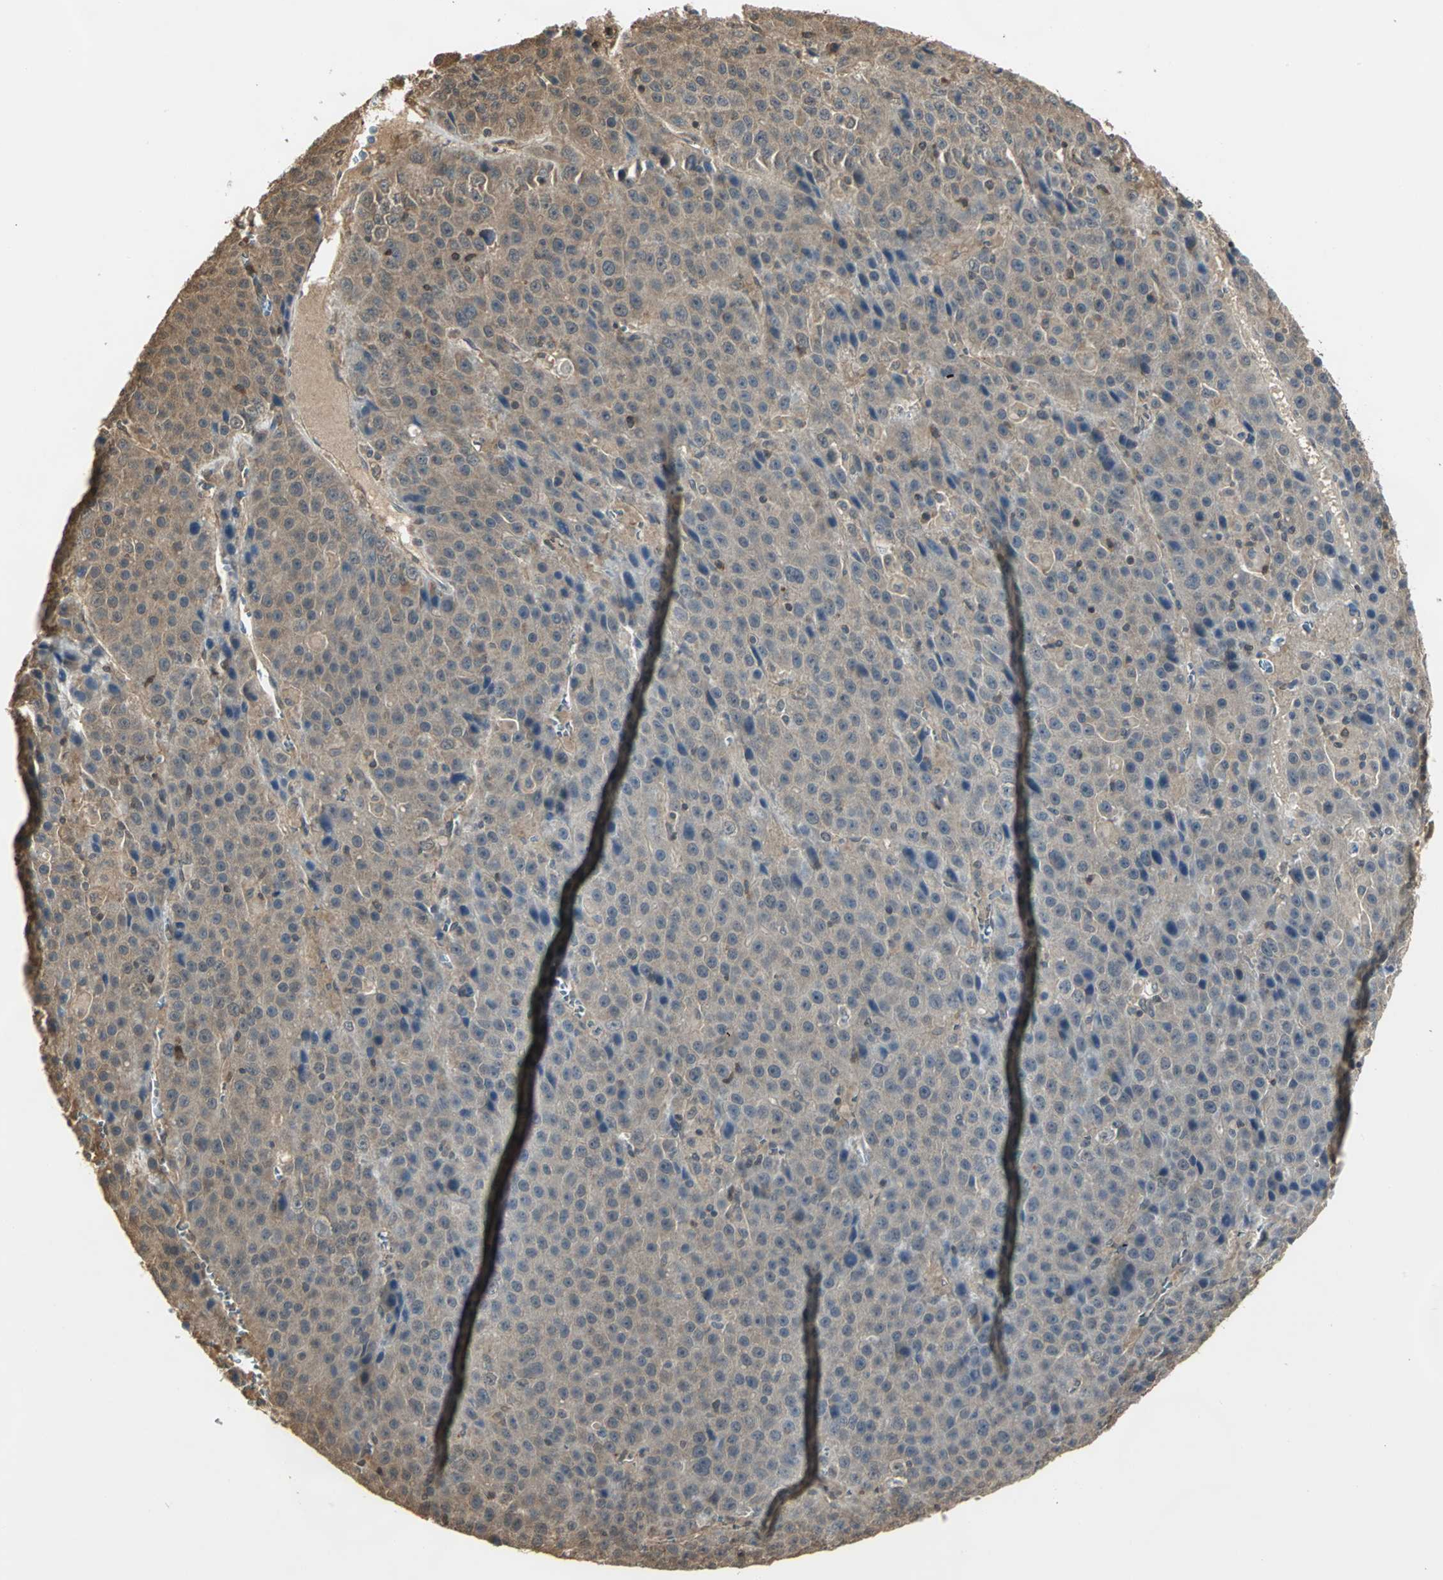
{"staining": {"intensity": "moderate", "quantity": ">75%", "location": "cytoplasmic/membranous"}, "tissue": "liver cancer", "cell_type": "Tumor cells", "image_type": "cancer", "snomed": [{"axis": "morphology", "description": "Carcinoma, Hepatocellular, NOS"}, {"axis": "topography", "description": "Liver"}], "caption": "Hepatocellular carcinoma (liver) stained with DAB IHC reveals medium levels of moderate cytoplasmic/membranous staining in approximately >75% of tumor cells.", "gene": "PARK7", "patient": {"sex": "female", "age": 53}}